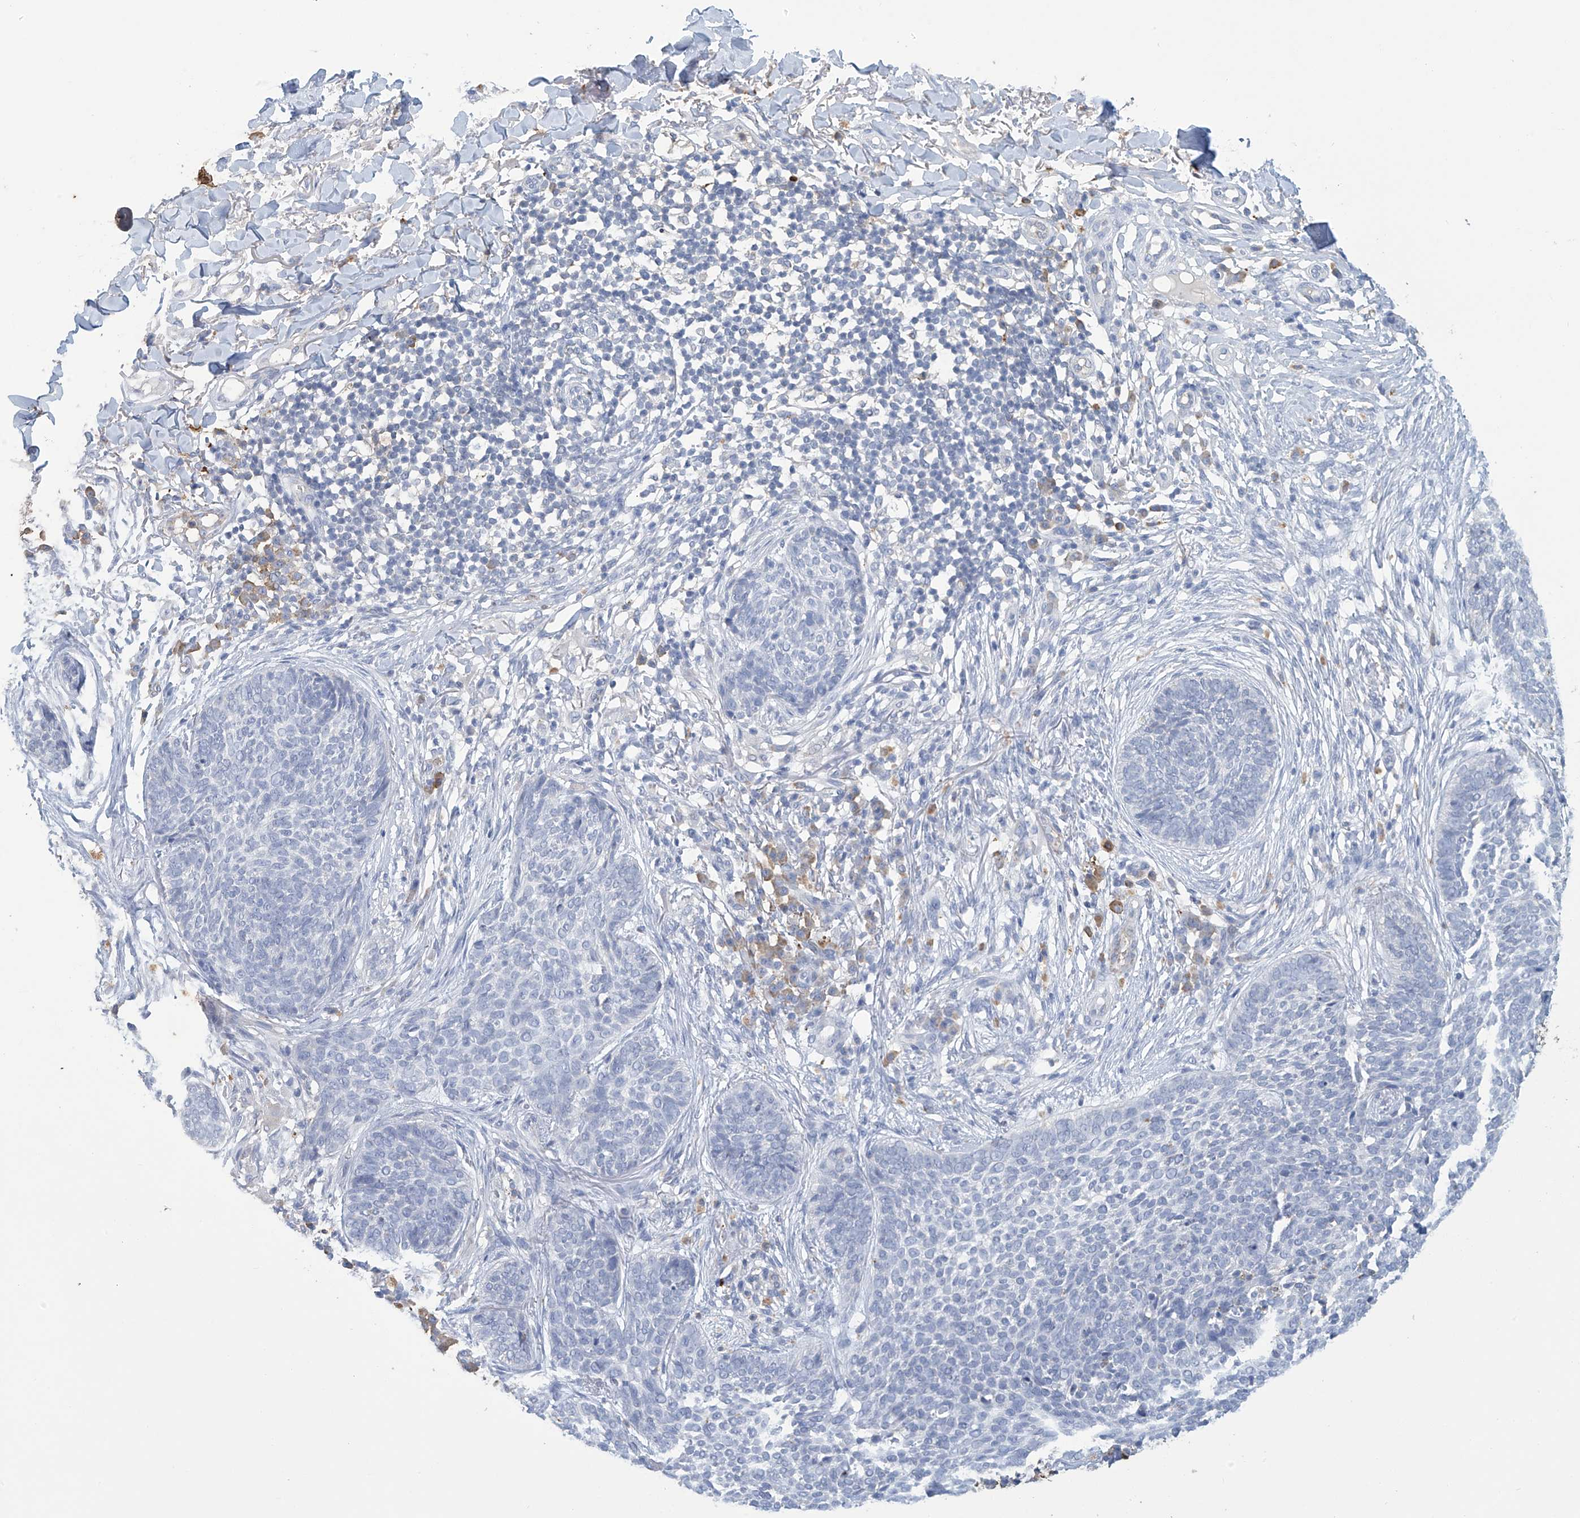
{"staining": {"intensity": "negative", "quantity": "none", "location": "none"}, "tissue": "skin cancer", "cell_type": "Tumor cells", "image_type": "cancer", "snomed": [{"axis": "morphology", "description": "Basal cell carcinoma"}, {"axis": "topography", "description": "Skin"}], "caption": "This is an IHC image of human skin cancer. There is no expression in tumor cells.", "gene": "OGT", "patient": {"sex": "female", "age": 64}}